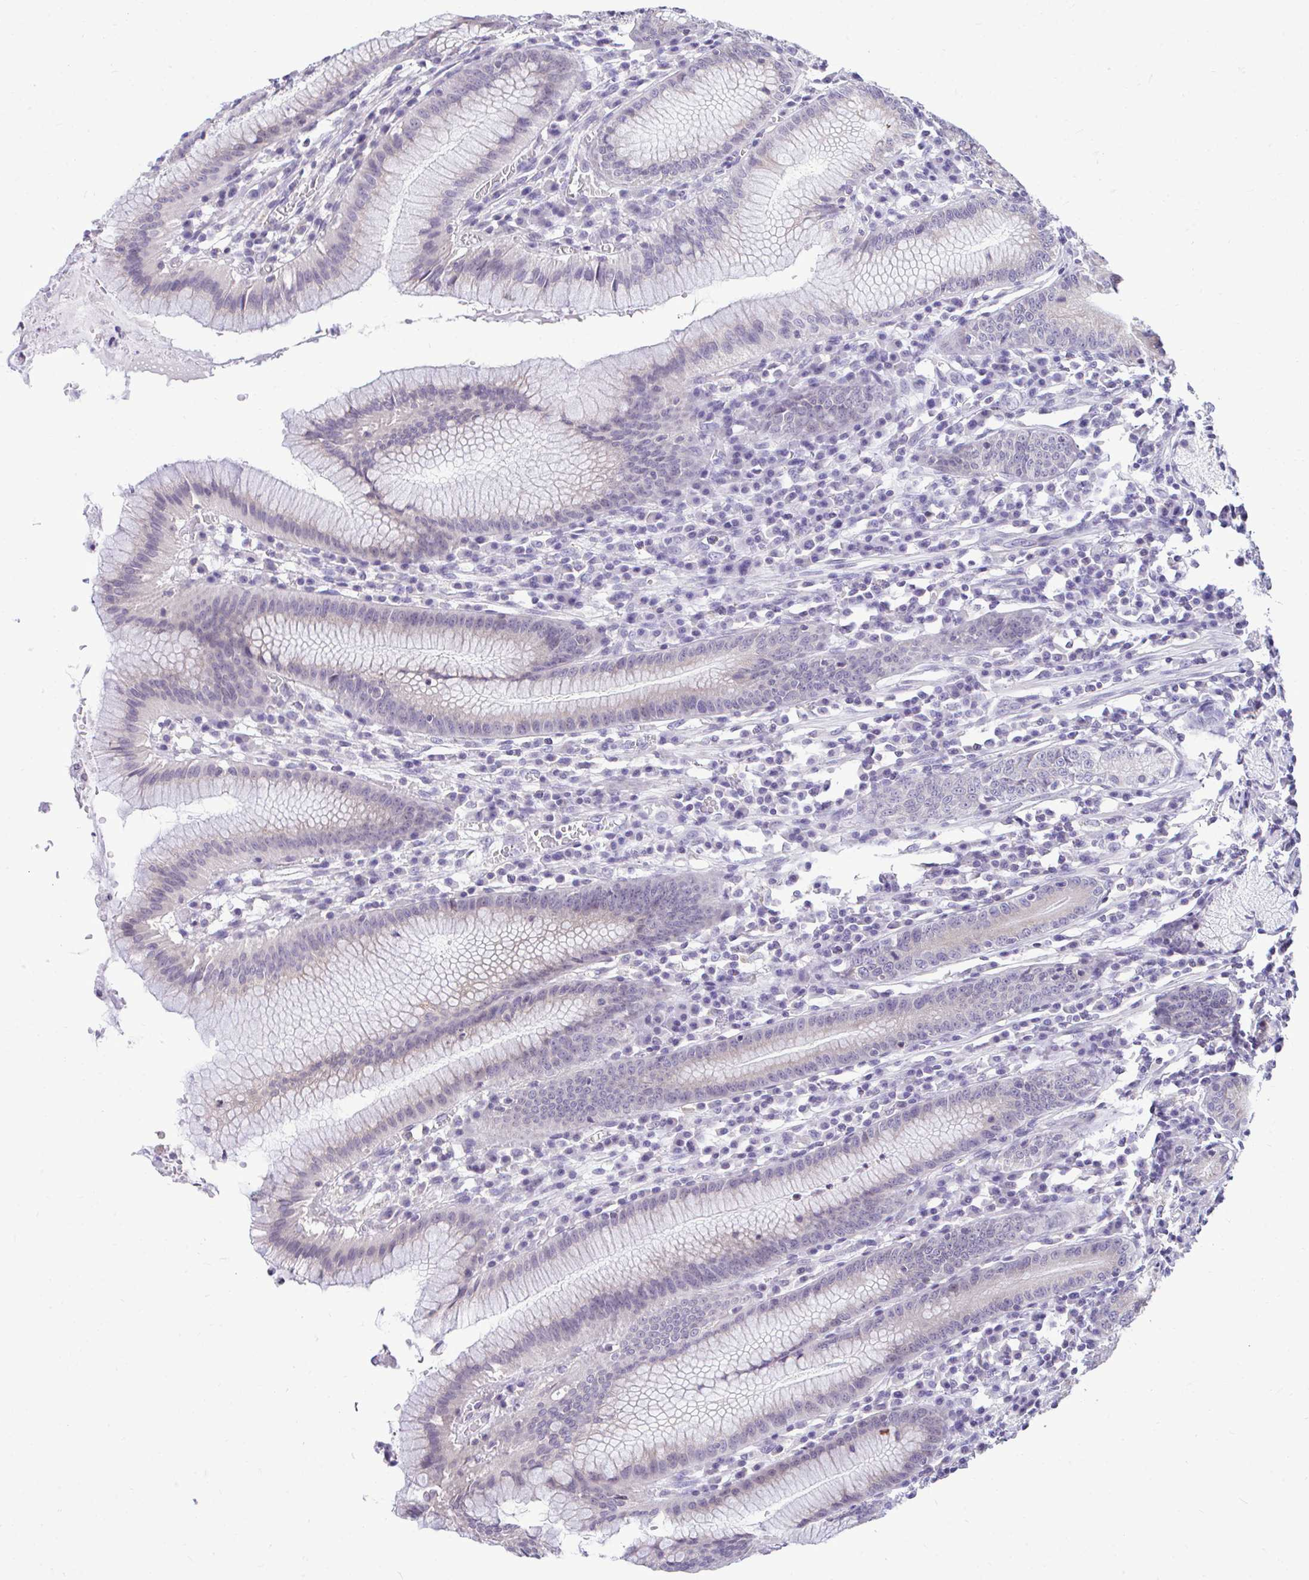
{"staining": {"intensity": "negative", "quantity": "none", "location": "none"}, "tissue": "stomach", "cell_type": "Glandular cells", "image_type": "normal", "snomed": [{"axis": "morphology", "description": "Normal tissue, NOS"}, {"axis": "topography", "description": "Stomach"}], "caption": "Immunohistochemistry (IHC) image of normal human stomach stained for a protein (brown), which demonstrates no staining in glandular cells.", "gene": "PIGK", "patient": {"sex": "male", "age": 55}}